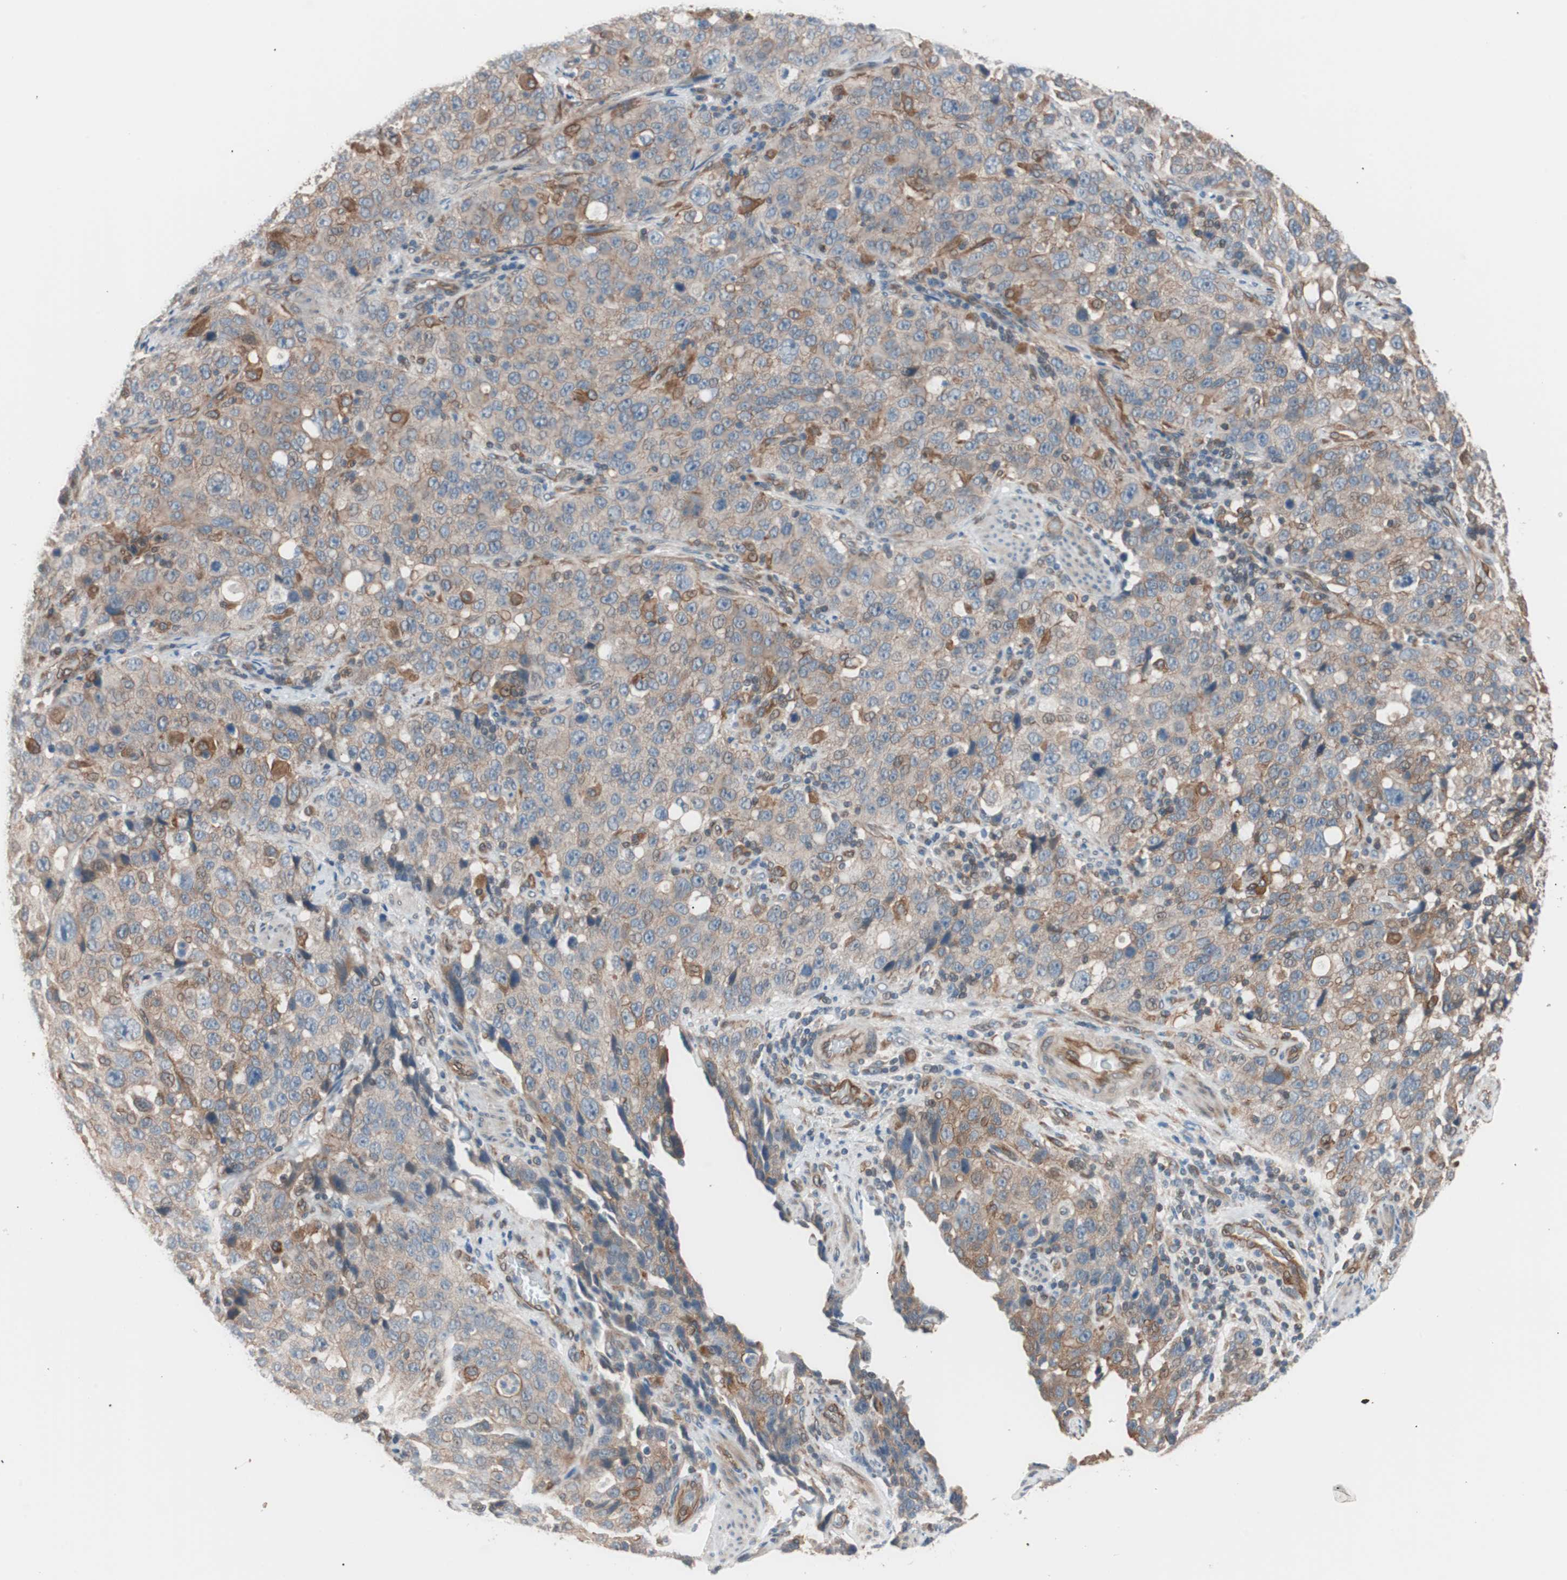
{"staining": {"intensity": "weak", "quantity": ">75%", "location": "cytoplasmic/membranous"}, "tissue": "stomach cancer", "cell_type": "Tumor cells", "image_type": "cancer", "snomed": [{"axis": "morphology", "description": "Normal tissue, NOS"}, {"axis": "morphology", "description": "Adenocarcinoma, NOS"}, {"axis": "topography", "description": "Stomach"}], "caption": "Immunohistochemistry of stomach cancer demonstrates low levels of weak cytoplasmic/membranous expression in about >75% of tumor cells.", "gene": "SMG1", "patient": {"sex": "male", "age": 48}}